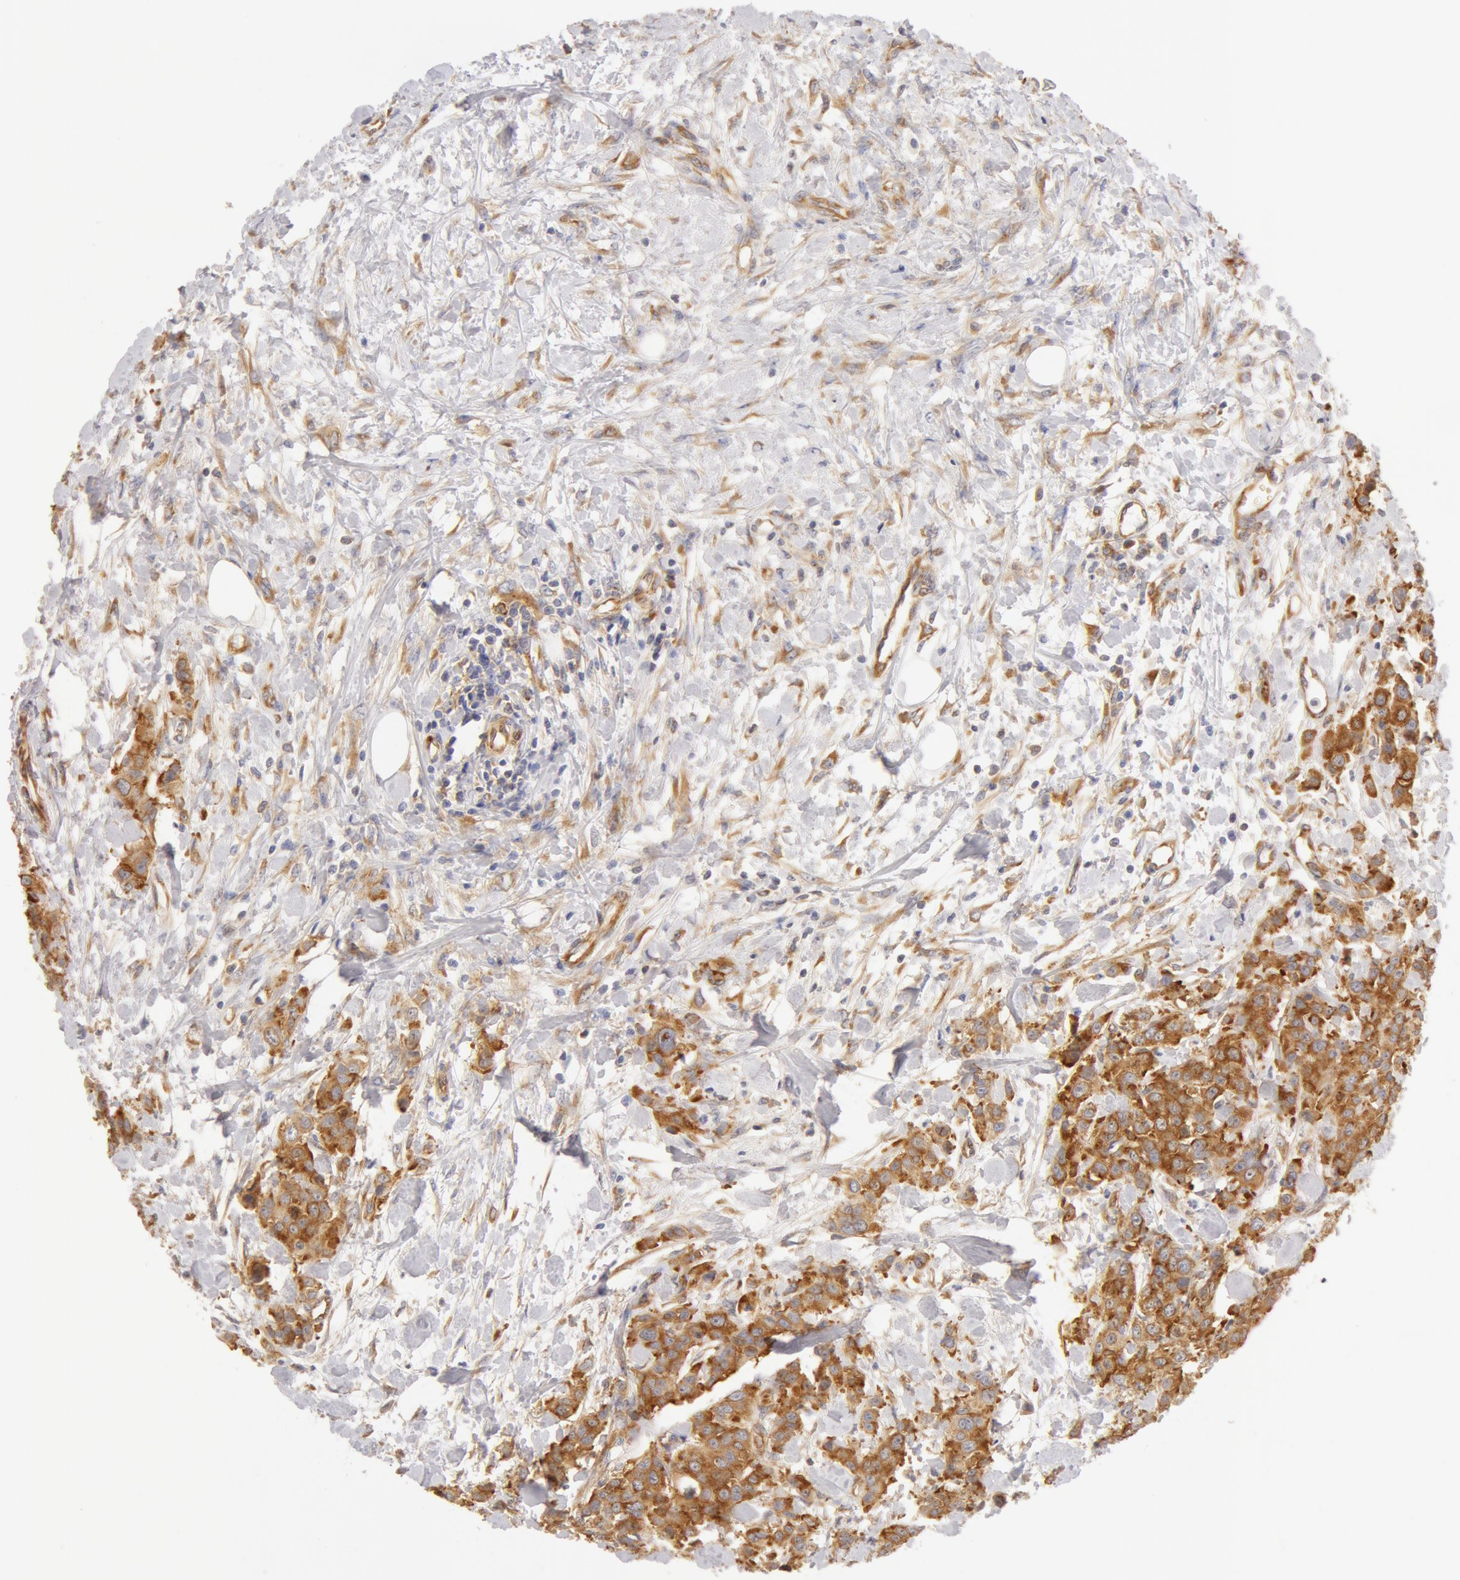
{"staining": {"intensity": "moderate", "quantity": ">75%", "location": "cytoplasmic/membranous"}, "tissue": "urothelial cancer", "cell_type": "Tumor cells", "image_type": "cancer", "snomed": [{"axis": "morphology", "description": "Urothelial carcinoma, High grade"}, {"axis": "topography", "description": "Urinary bladder"}], "caption": "Immunohistochemistry histopathology image of human urothelial carcinoma (high-grade) stained for a protein (brown), which demonstrates medium levels of moderate cytoplasmic/membranous positivity in about >75% of tumor cells.", "gene": "DDX3Y", "patient": {"sex": "male", "age": 56}}